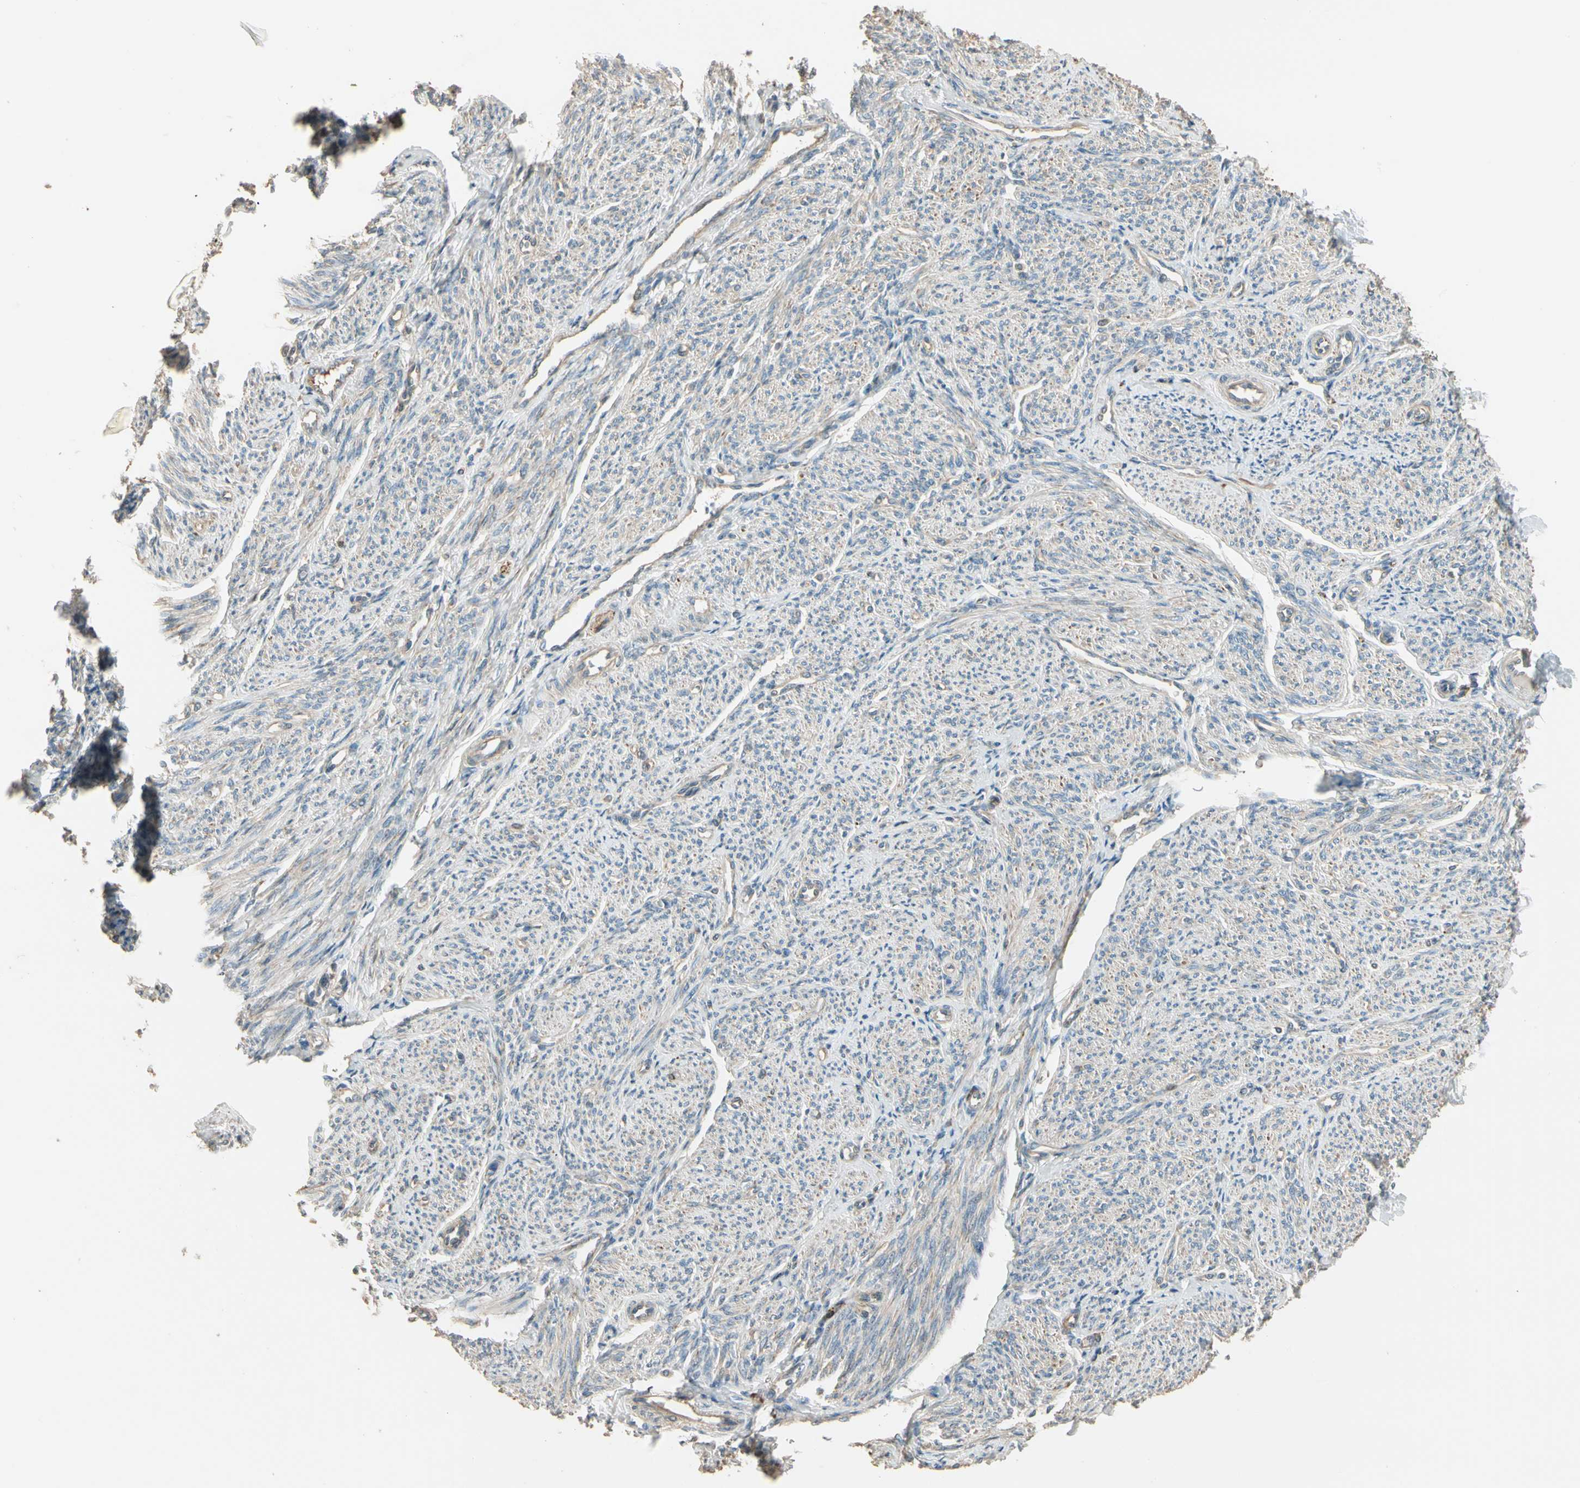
{"staining": {"intensity": "moderate", "quantity": ">75%", "location": "cytoplasmic/membranous"}, "tissue": "smooth muscle", "cell_type": "Smooth muscle cells", "image_type": "normal", "snomed": [{"axis": "morphology", "description": "Normal tissue, NOS"}, {"axis": "topography", "description": "Smooth muscle"}], "caption": "Human smooth muscle stained for a protein (brown) demonstrates moderate cytoplasmic/membranous positive staining in about >75% of smooth muscle cells.", "gene": "TNFRSF21", "patient": {"sex": "female", "age": 65}}